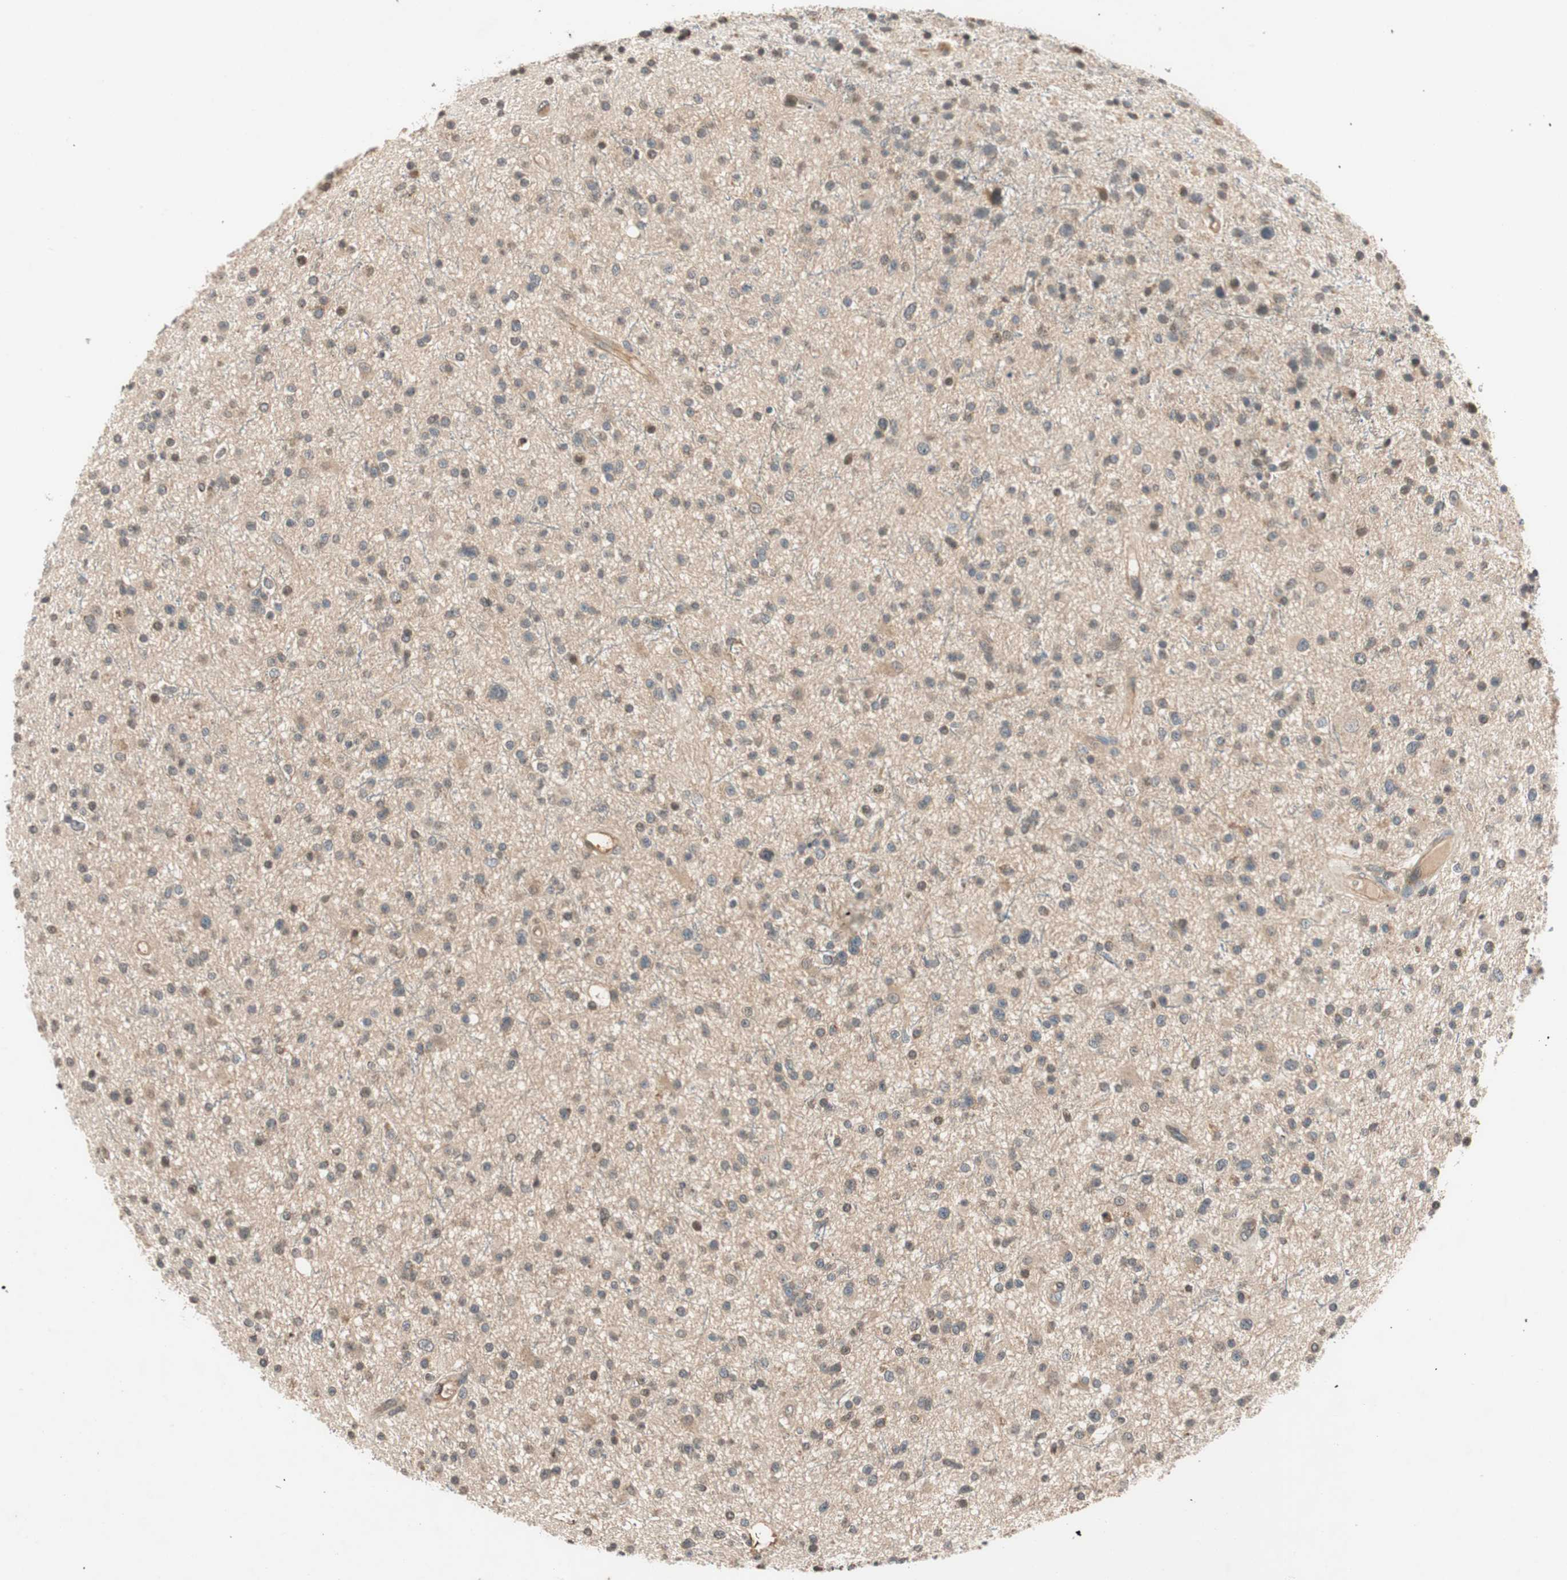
{"staining": {"intensity": "weak", "quantity": "25%-75%", "location": "cytoplasmic/membranous"}, "tissue": "glioma", "cell_type": "Tumor cells", "image_type": "cancer", "snomed": [{"axis": "morphology", "description": "Glioma, malignant, High grade"}, {"axis": "topography", "description": "Brain"}], "caption": "Immunohistochemistry (IHC) image of malignant glioma (high-grade) stained for a protein (brown), which displays low levels of weak cytoplasmic/membranous expression in approximately 25%-75% of tumor cells.", "gene": "GCLM", "patient": {"sex": "male", "age": 33}}